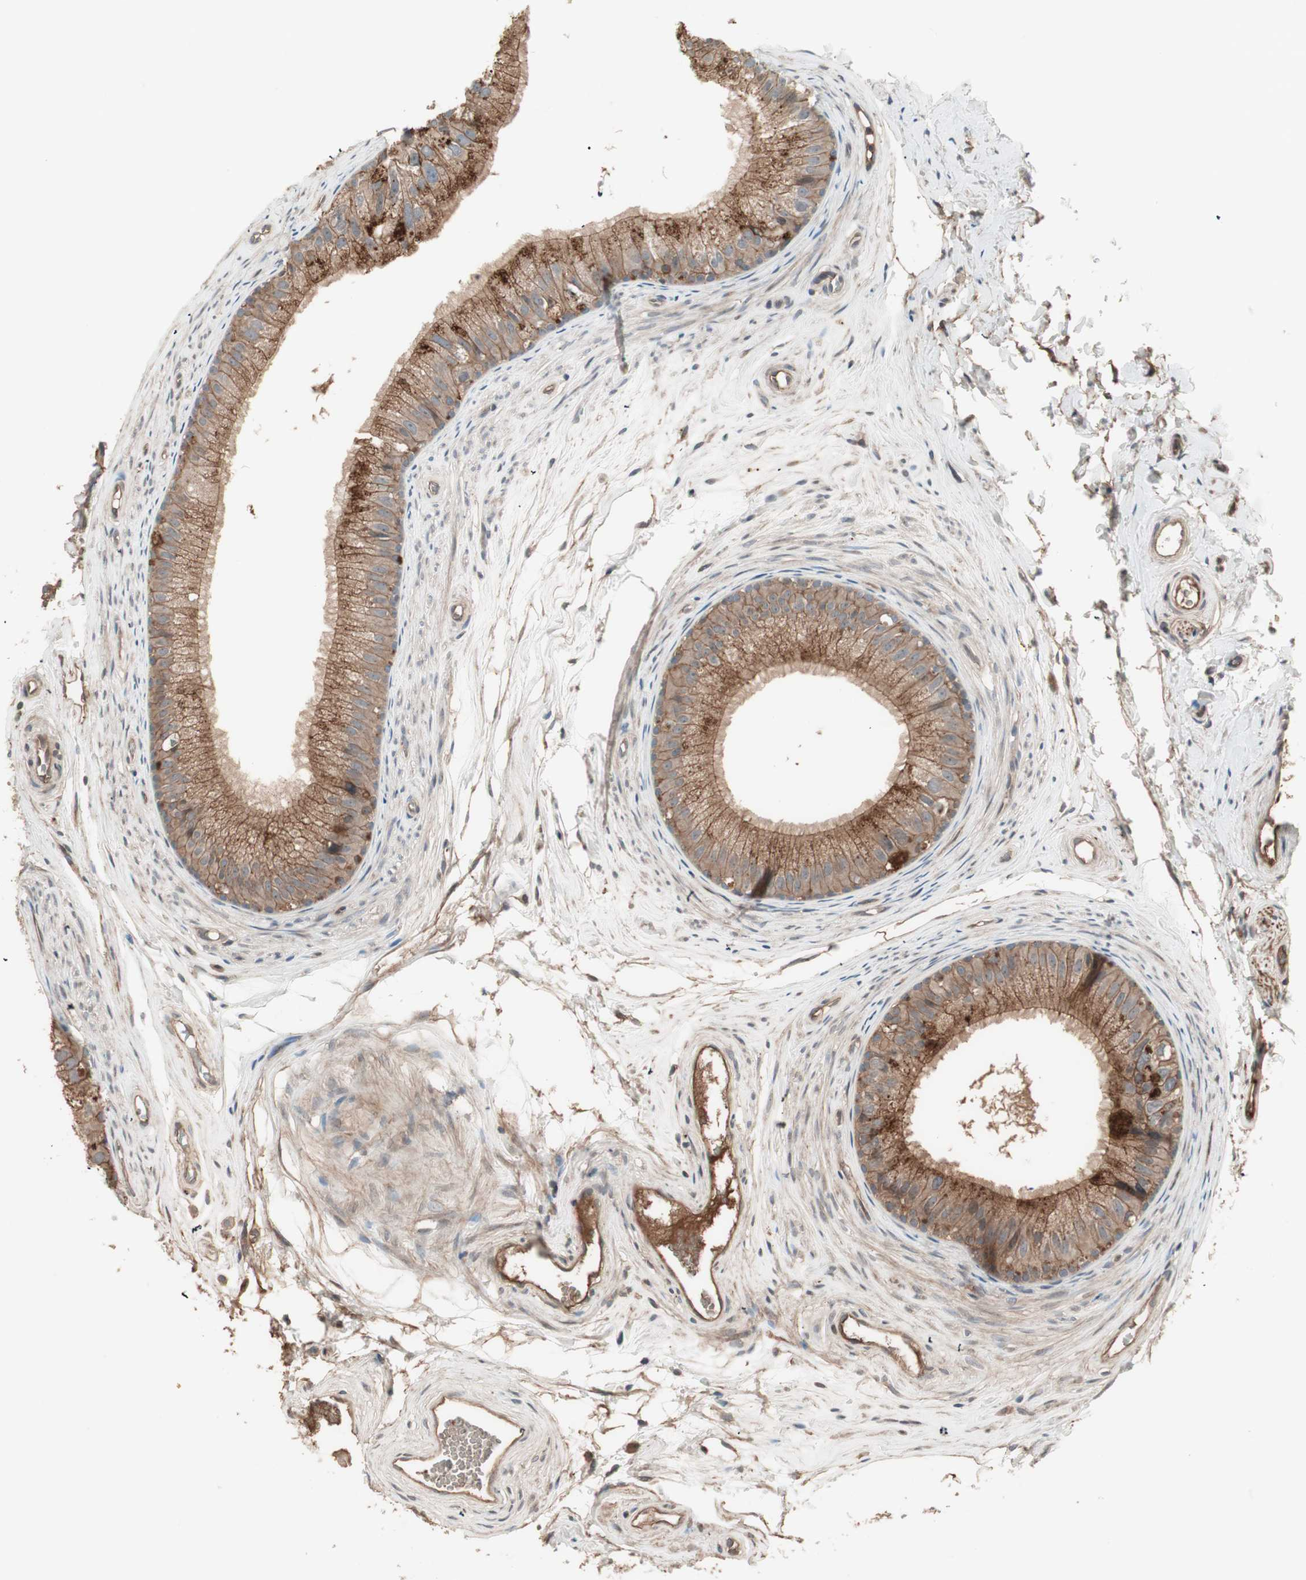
{"staining": {"intensity": "moderate", "quantity": ">75%", "location": "cytoplasmic/membranous"}, "tissue": "epididymis", "cell_type": "Glandular cells", "image_type": "normal", "snomed": [{"axis": "morphology", "description": "Normal tissue, NOS"}, {"axis": "topography", "description": "Epididymis"}], "caption": "Protein expression analysis of benign epididymis shows moderate cytoplasmic/membranous positivity in about >75% of glandular cells.", "gene": "TFPI", "patient": {"sex": "male", "age": 56}}